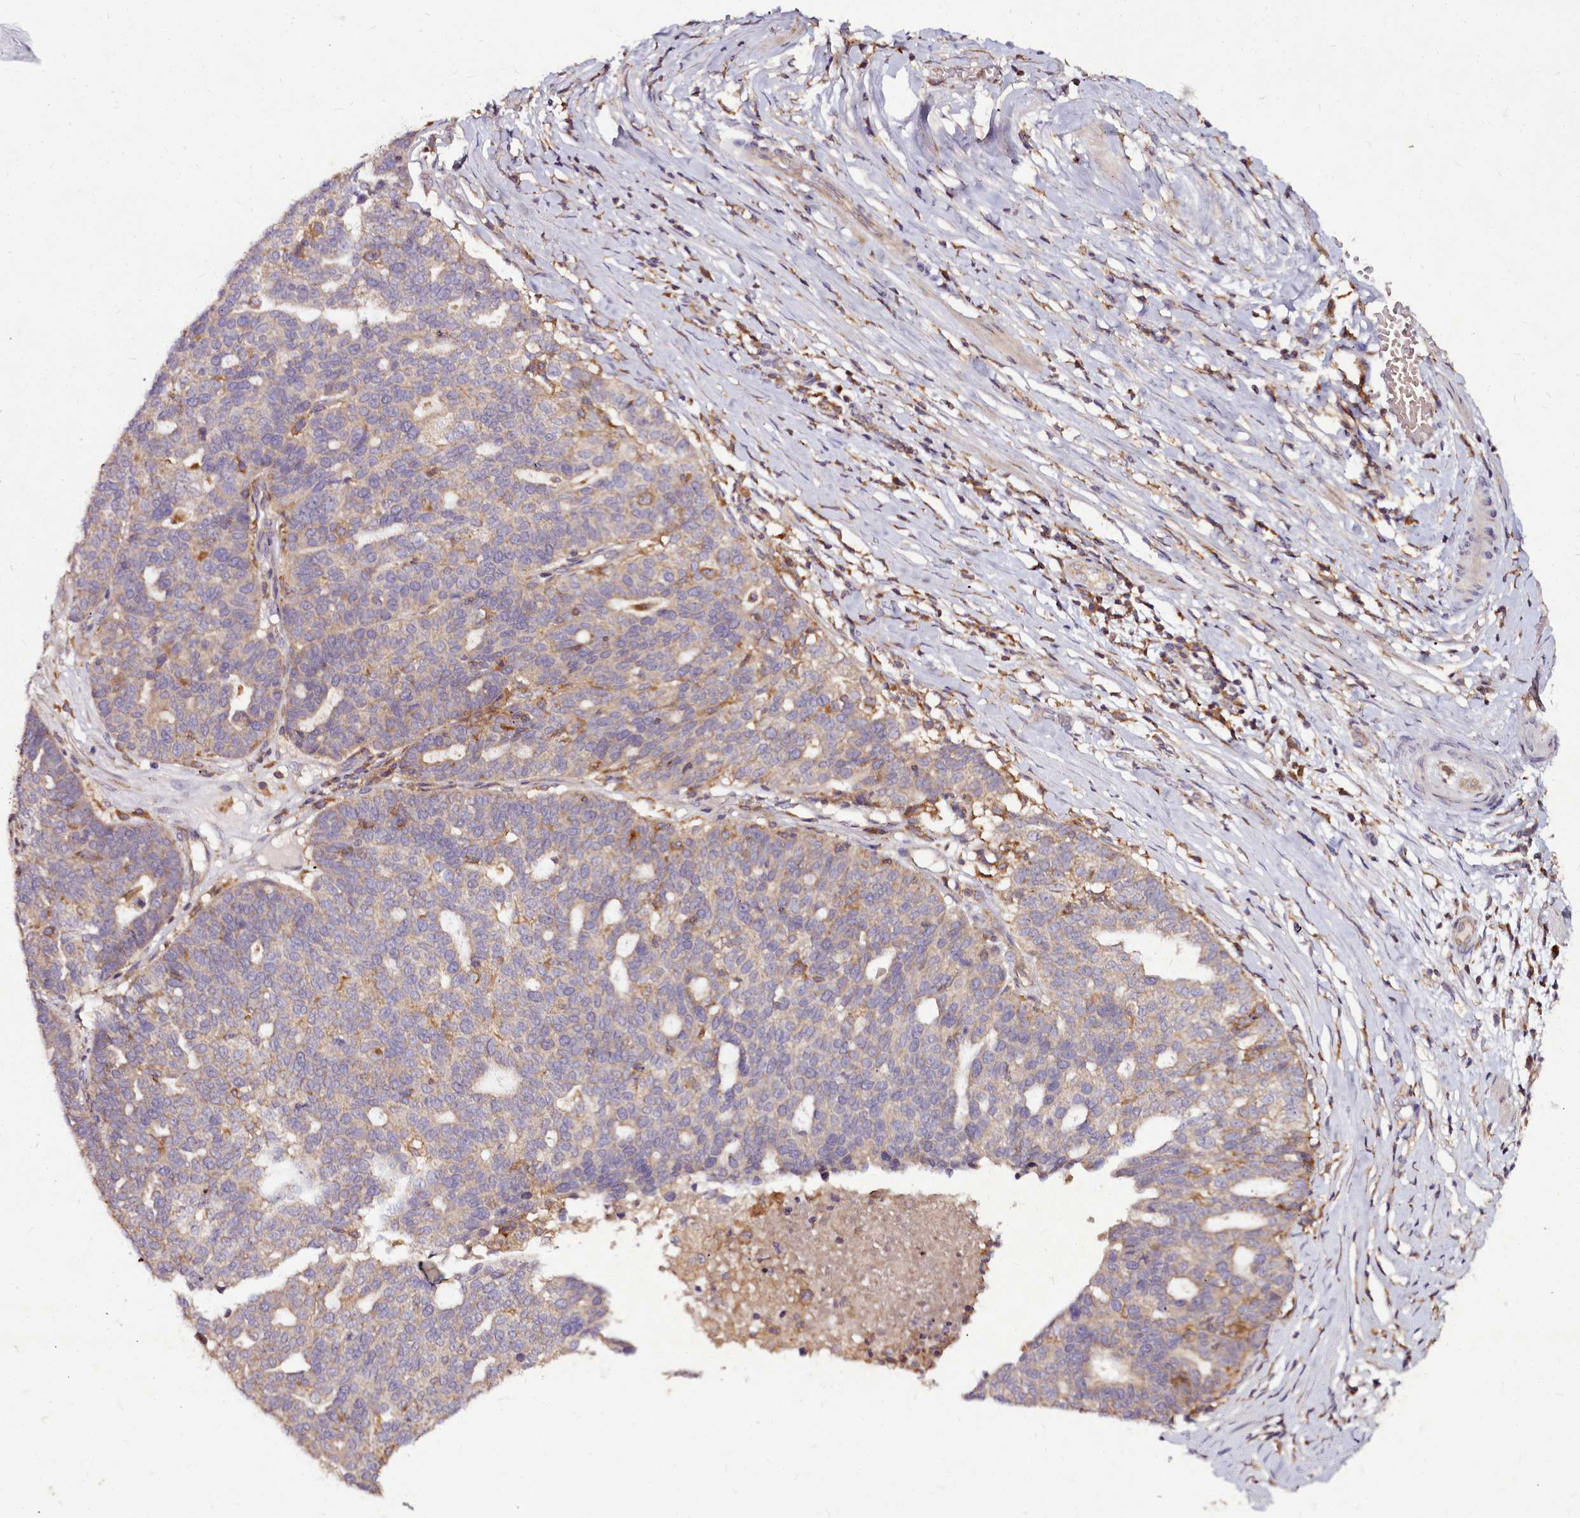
{"staining": {"intensity": "weak", "quantity": "<25%", "location": "cytoplasmic/membranous"}, "tissue": "ovarian cancer", "cell_type": "Tumor cells", "image_type": "cancer", "snomed": [{"axis": "morphology", "description": "Cystadenocarcinoma, serous, NOS"}, {"axis": "topography", "description": "Ovary"}], "caption": "Immunohistochemistry (IHC) histopathology image of ovarian cancer (serous cystadenocarcinoma) stained for a protein (brown), which exhibits no expression in tumor cells. (Immunohistochemistry, brightfield microscopy, high magnification).", "gene": "NCKAP1L", "patient": {"sex": "female", "age": 59}}